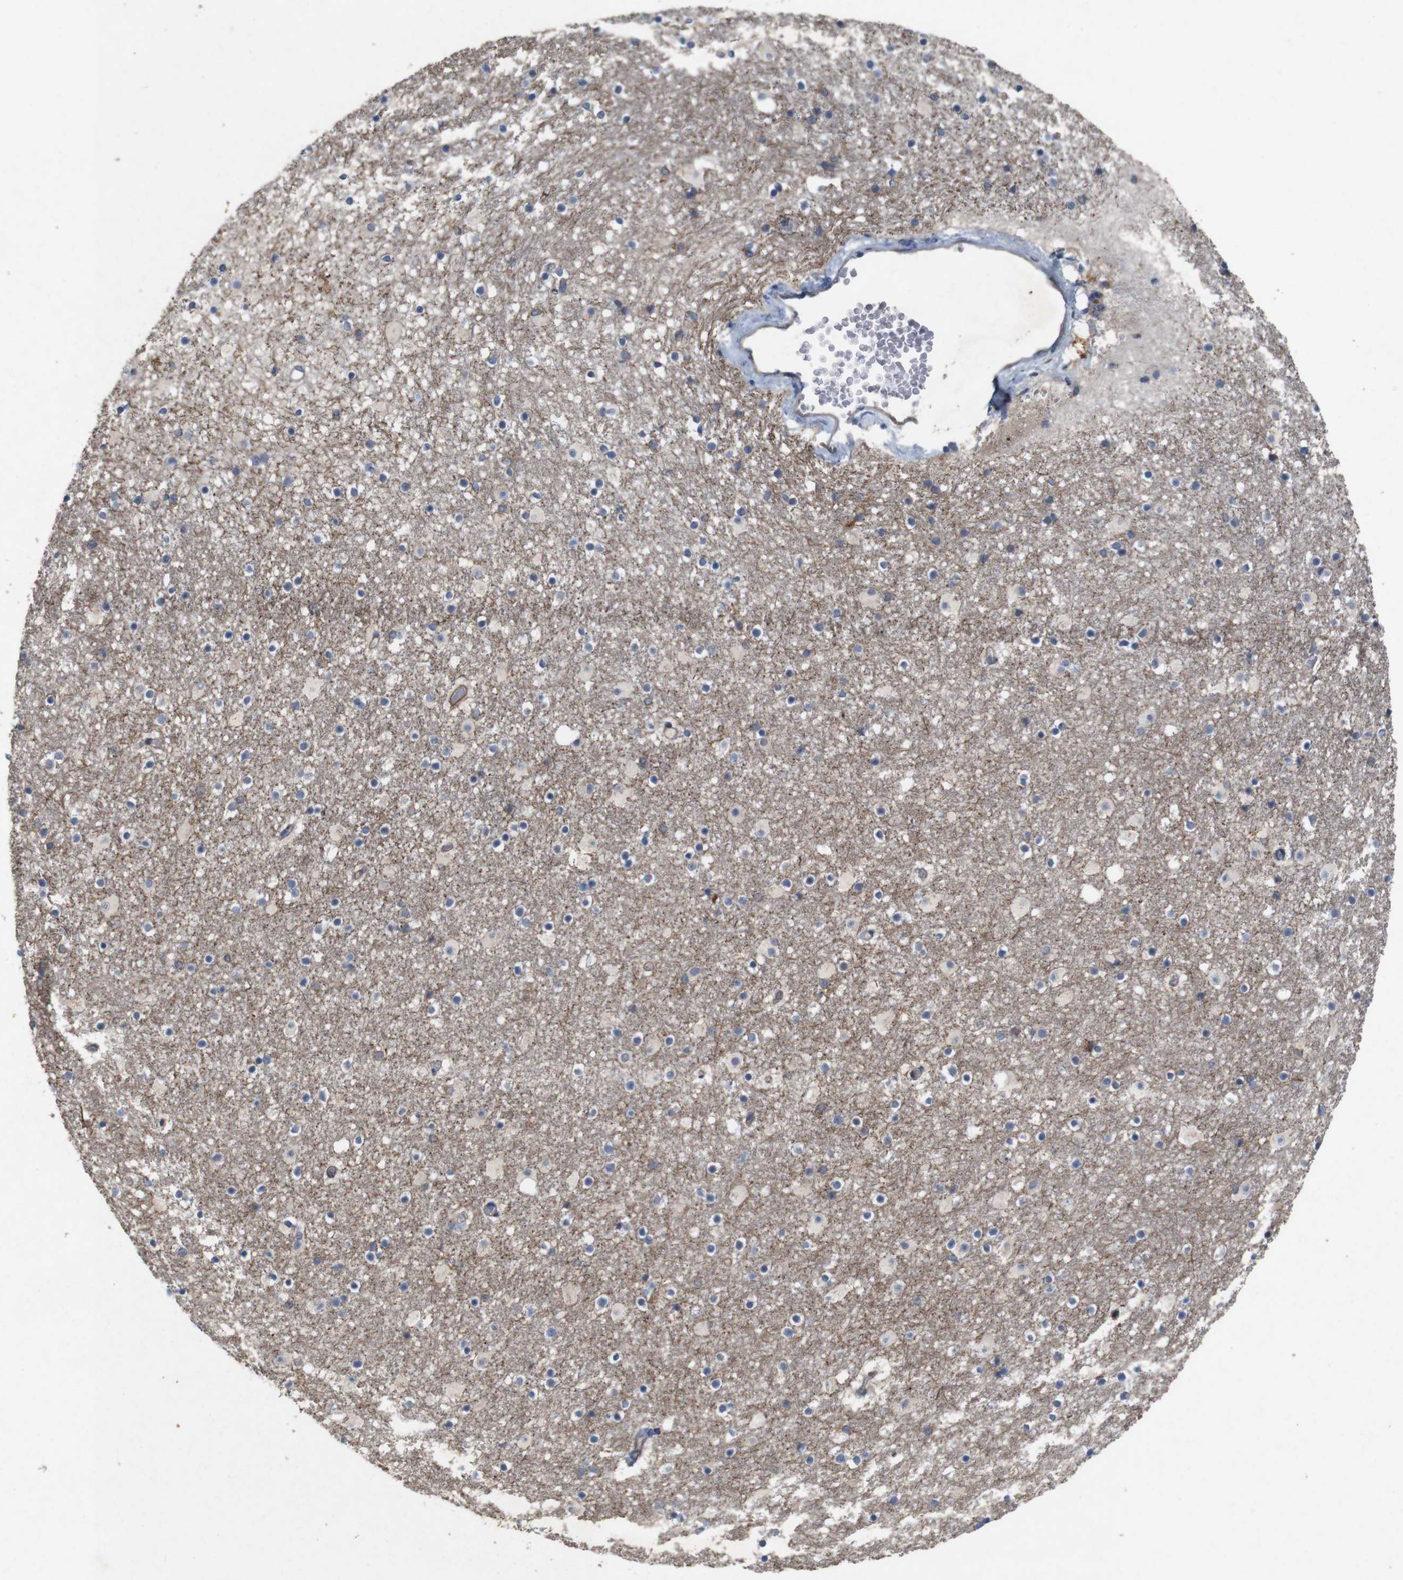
{"staining": {"intensity": "weak", "quantity": "<25%", "location": "cytoplasmic/membranous"}, "tissue": "caudate", "cell_type": "Glial cells", "image_type": "normal", "snomed": [{"axis": "morphology", "description": "Normal tissue, NOS"}, {"axis": "topography", "description": "Lateral ventricle wall"}], "caption": "Caudate stained for a protein using immunohistochemistry shows no staining glial cells.", "gene": "SIGLEC8", "patient": {"sex": "male", "age": 45}}